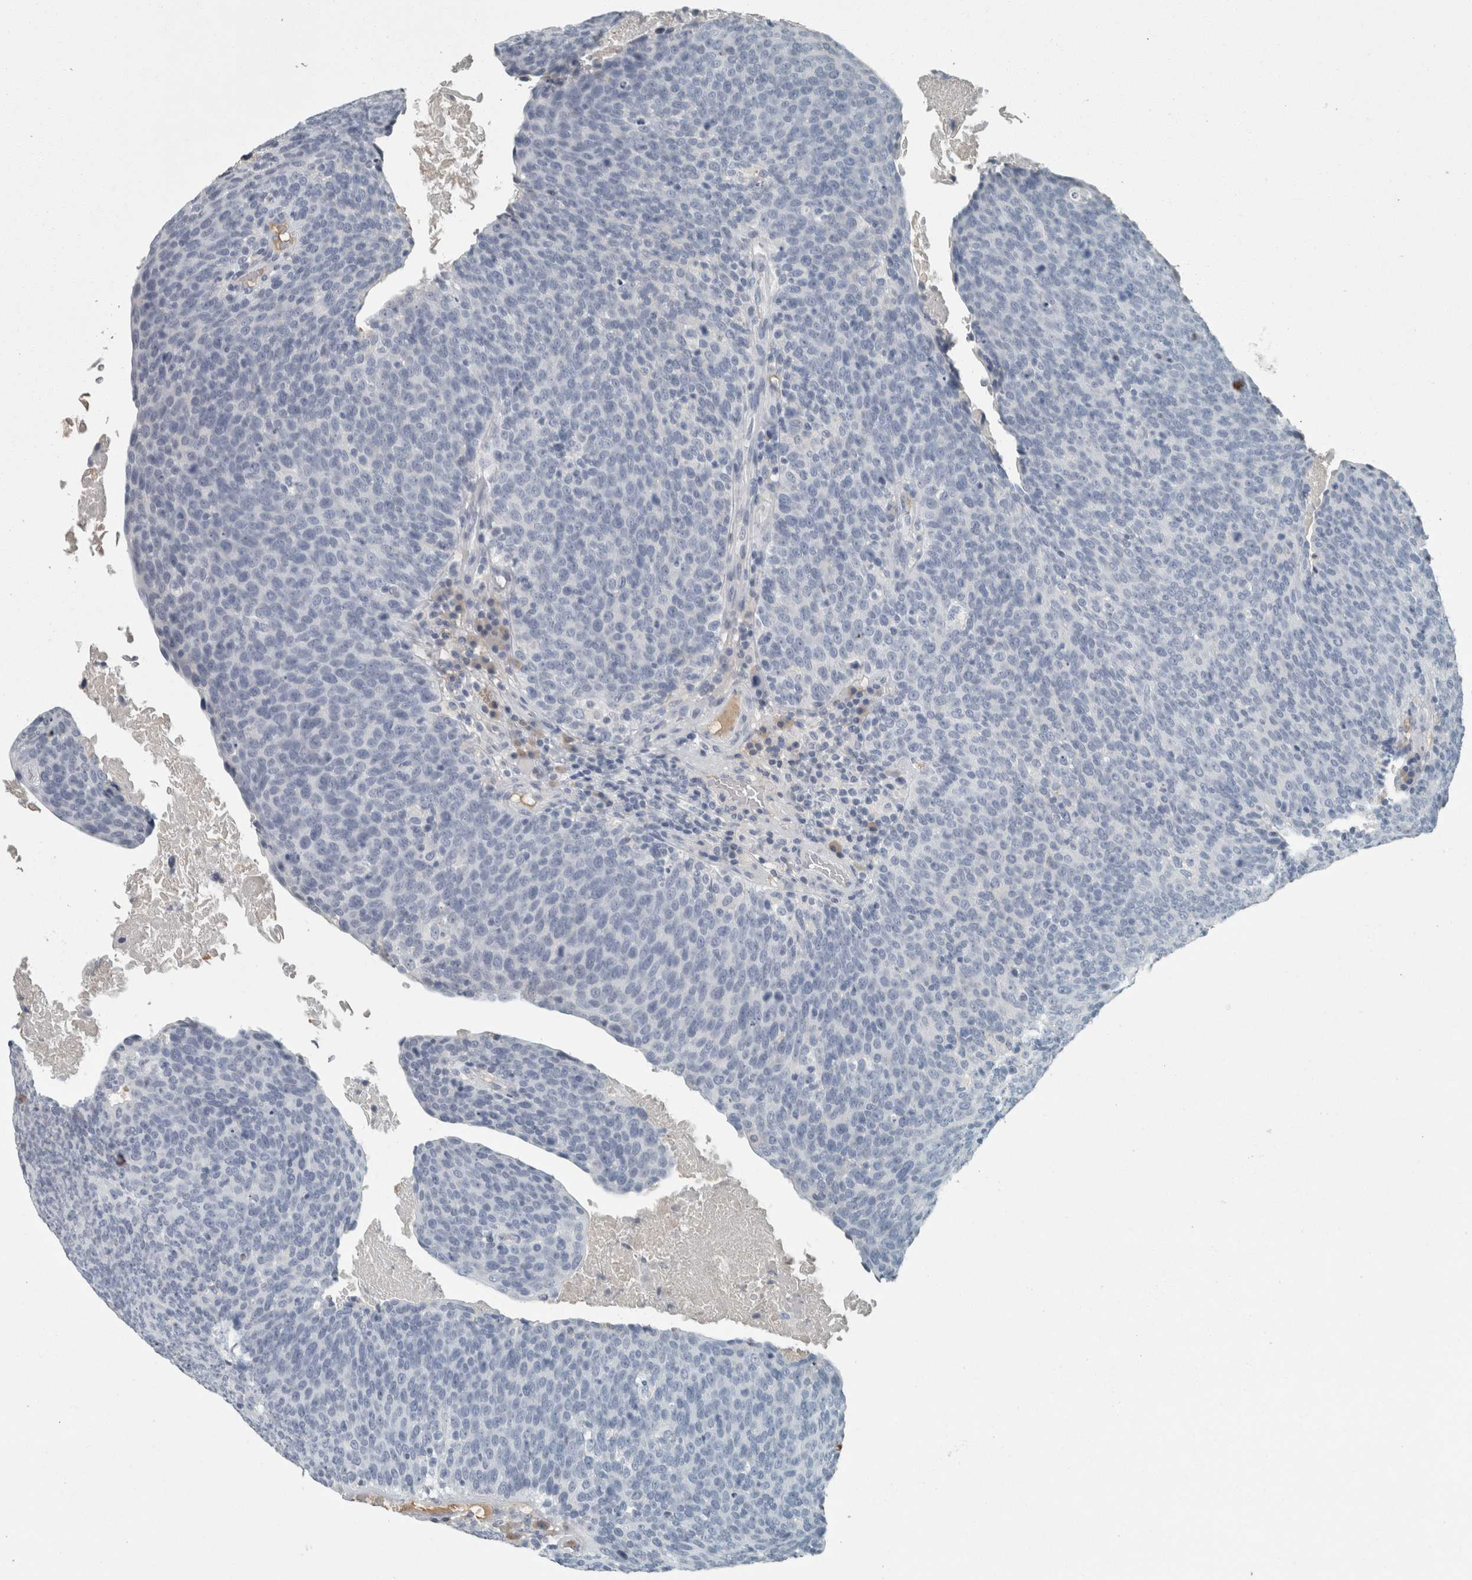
{"staining": {"intensity": "negative", "quantity": "none", "location": "none"}, "tissue": "head and neck cancer", "cell_type": "Tumor cells", "image_type": "cancer", "snomed": [{"axis": "morphology", "description": "Squamous cell carcinoma, NOS"}, {"axis": "morphology", "description": "Squamous cell carcinoma, metastatic, NOS"}, {"axis": "topography", "description": "Lymph node"}, {"axis": "topography", "description": "Head-Neck"}], "caption": "Immunohistochemistry of metastatic squamous cell carcinoma (head and neck) displays no positivity in tumor cells.", "gene": "CHL1", "patient": {"sex": "male", "age": 62}}